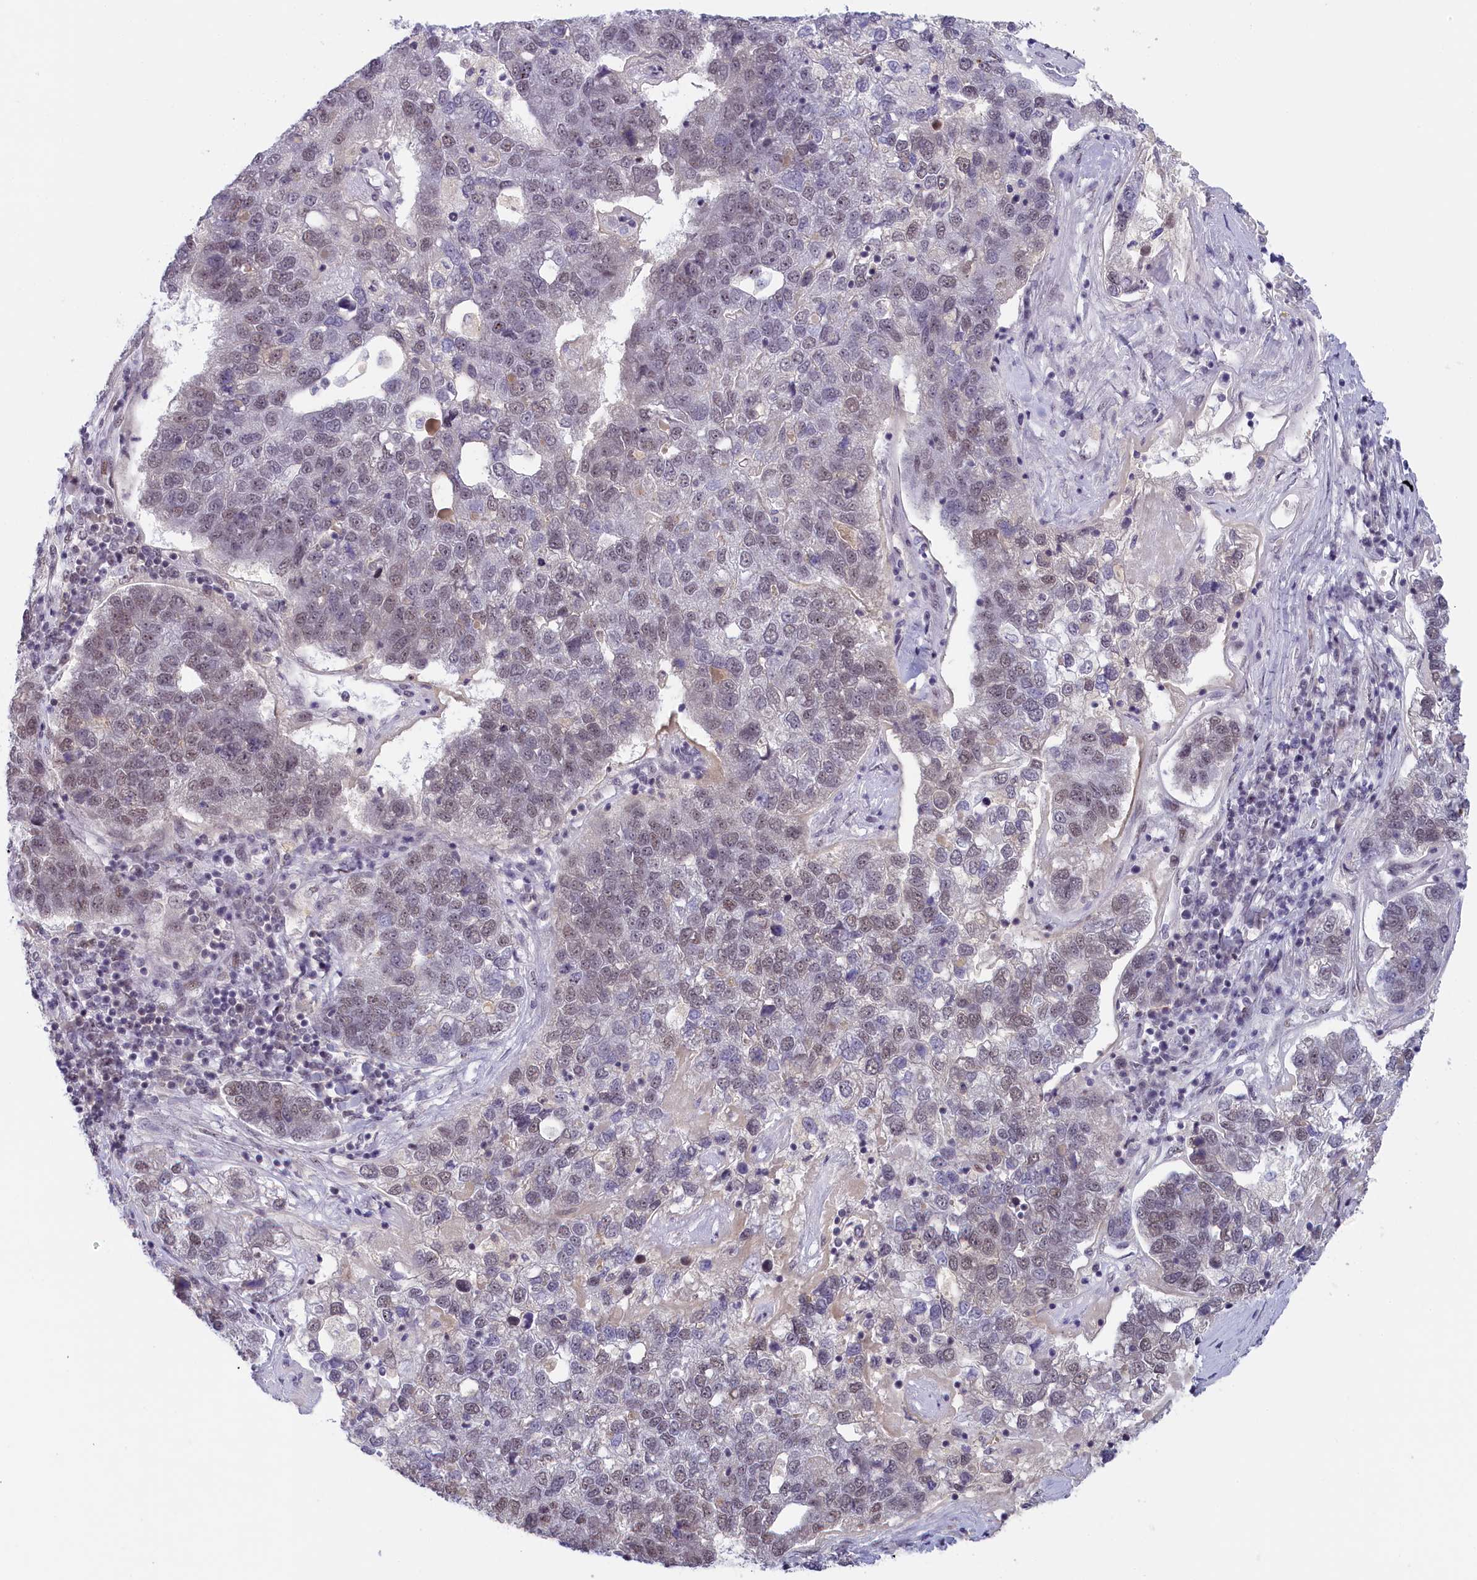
{"staining": {"intensity": "weak", "quantity": "25%-75%", "location": "nuclear"}, "tissue": "pancreatic cancer", "cell_type": "Tumor cells", "image_type": "cancer", "snomed": [{"axis": "morphology", "description": "Adenocarcinoma, NOS"}, {"axis": "topography", "description": "Pancreas"}], "caption": "DAB immunohistochemical staining of adenocarcinoma (pancreatic) shows weak nuclear protein positivity in about 25%-75% of tumor cells.", "gene": "SEC31B", "patient": {"sex": "female", "age": 61}}